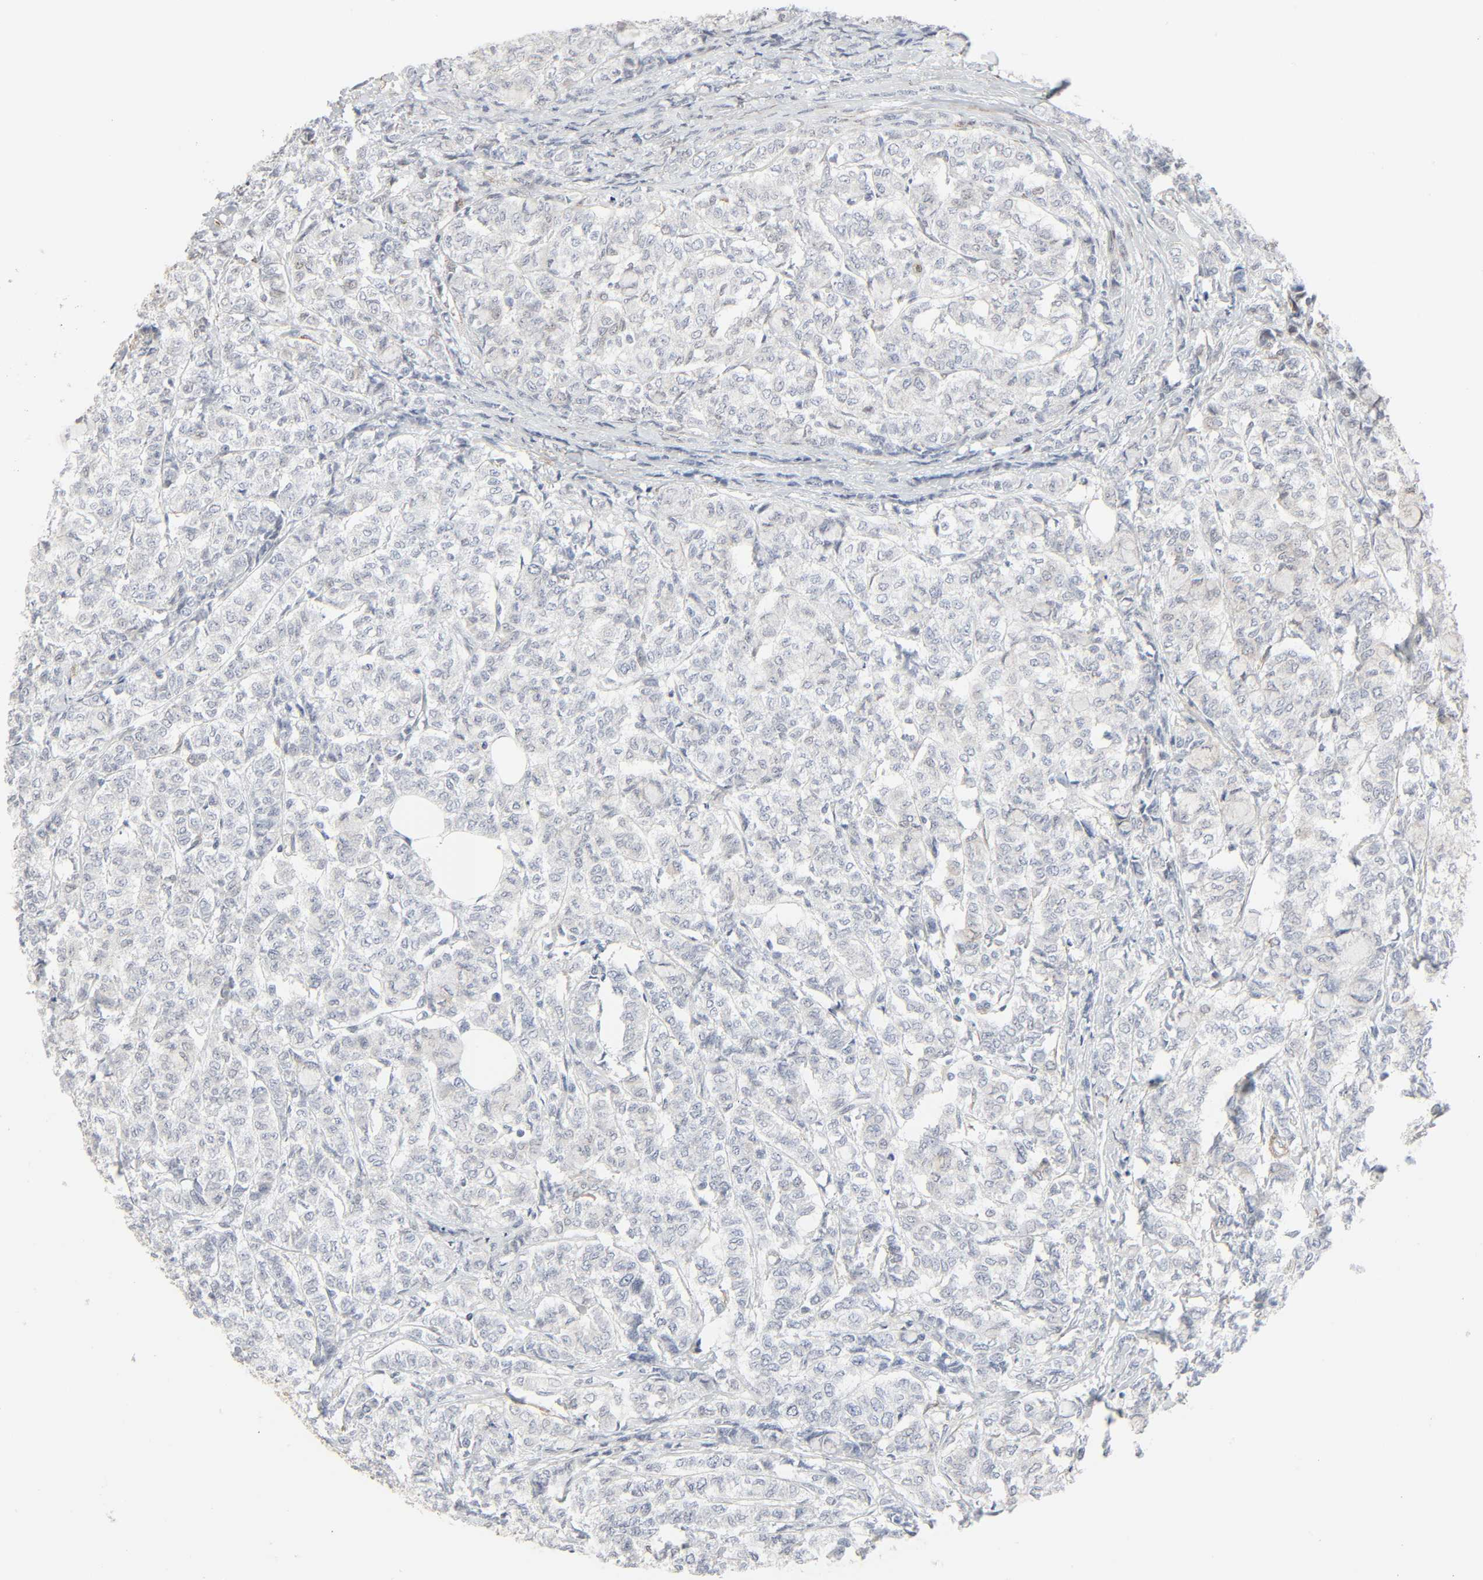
{"staining": {"intensity": "moderate", "quantity": "<25%", "location": "cytoplasmic/membranous"}, "tissue": "breast cancer", "cell_type": "Tumor cells", "image_type": "cancer", "snomed": [{"axis": "morphology", "description": "Lobular carcinoma"}, {"axis": "topography", "description": "Breast"}], "caption": "Immunohistochemistry staining of breast lobular carcinoma, which exhibits low levels of moderate cytoplasmic/membranous staining in approximately <25% of tumor cells indicating moderate cytoplasmic/membranous protein positivity. The staining was performed using DAB (3,3'-diaminobenzidine) (brown) for protein detection and nuclei were counterstained in hematoxylin (blue).", "gene": "ZBTB16", "patient": {"sex": "female", "age": 60}}